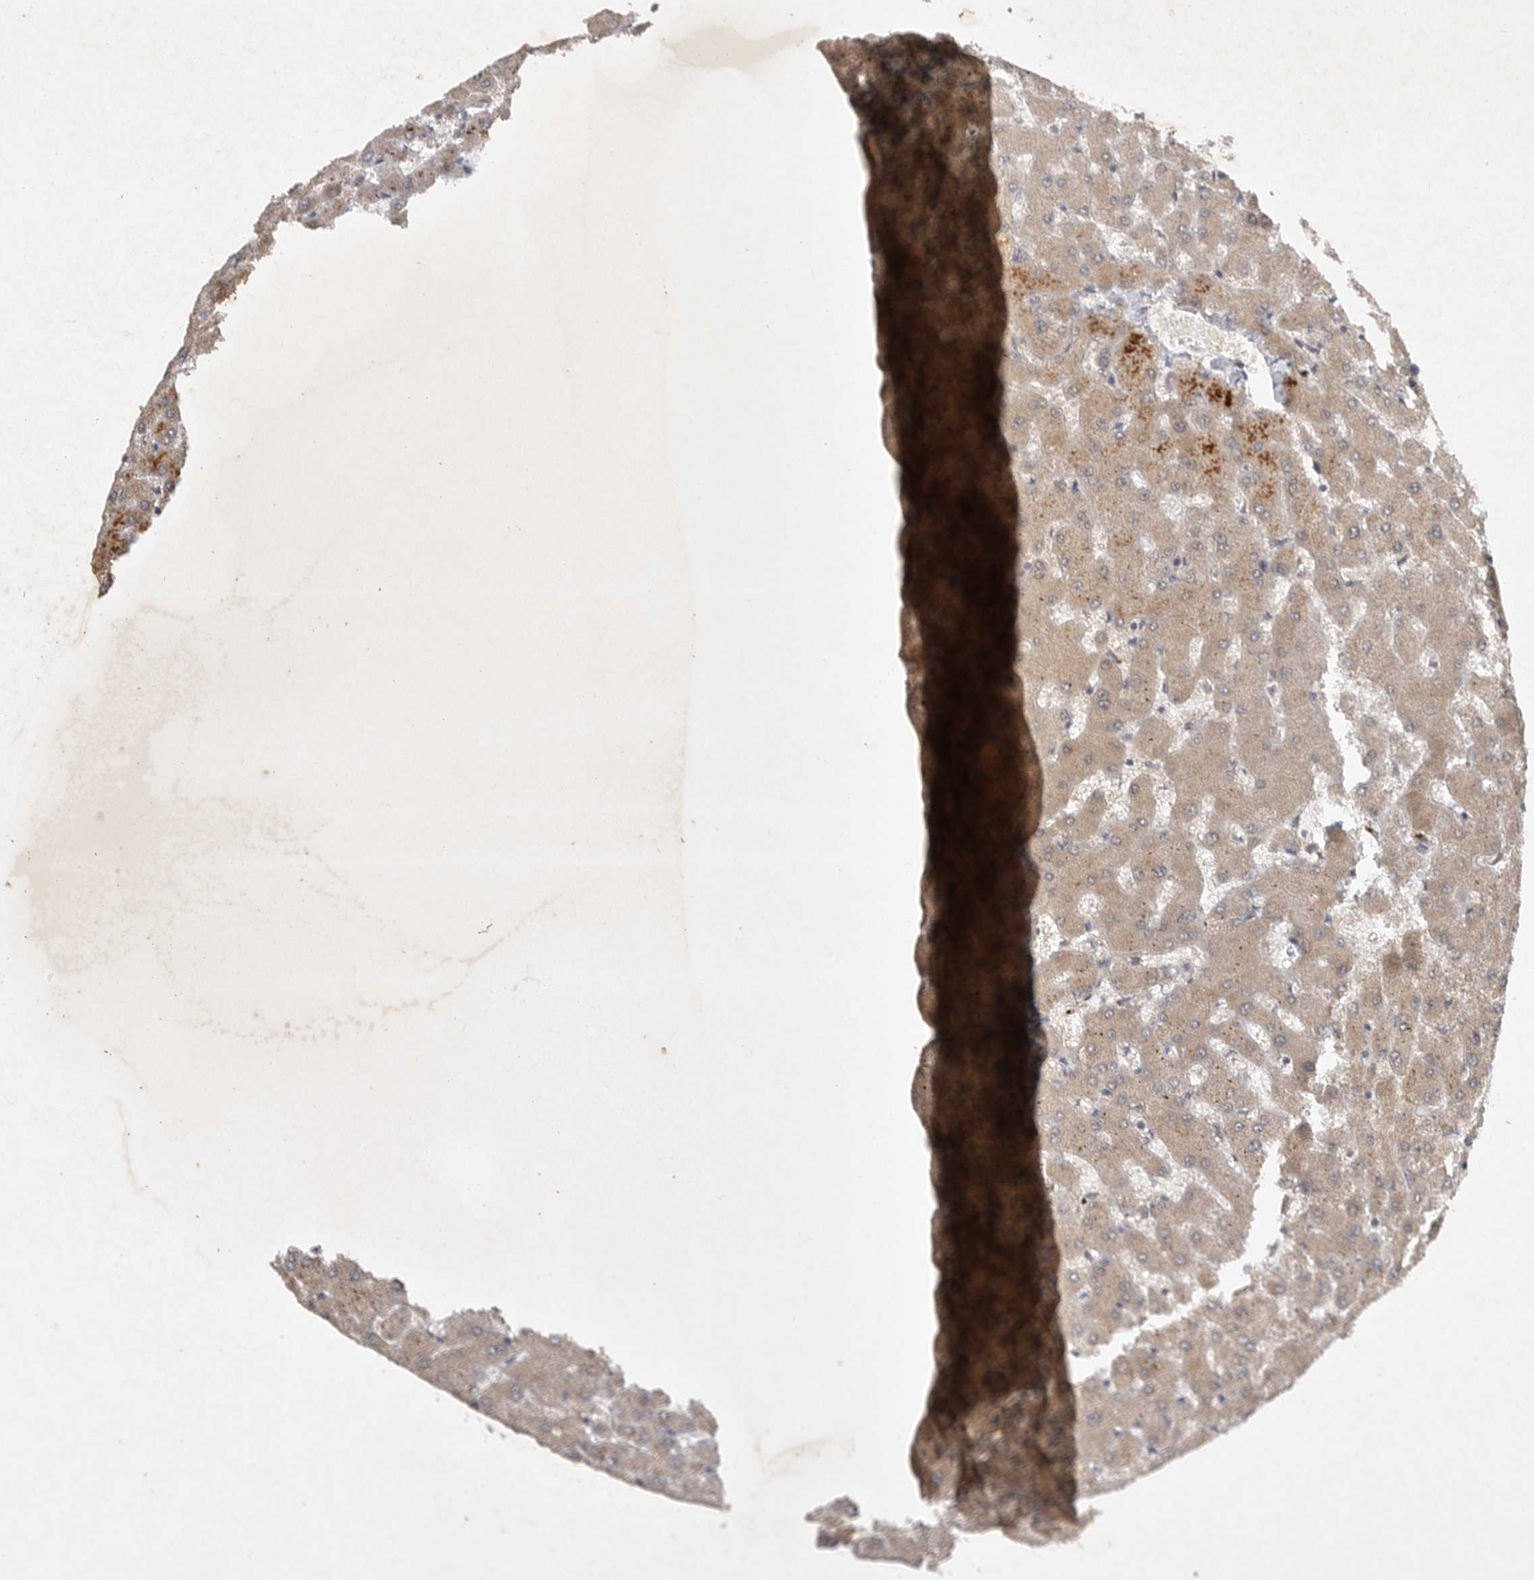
{"staining": {"intensity": "weak", "quantity": "25%-75%", "location": "cytoplasmic/membranous"}, "tissue": "liver", "cell_type": "Cholangiocytes", "image_type": "normal", "snomed": [{"axis": "morphology", "description": "Normal tissue, NOS"}, {"axis": "topography", "description": "Liver"}], "caption": "Liver stained with DAB (3,3'-diaminobenzidine) immunohistochemistry (IHC) exhibits low levels of weak cytoplasmic/membranous positivity in approximately 25%-75% of cholangiocytes.", "gene": "EDEM3", "patient": {"sex": "female", "age": 63}}